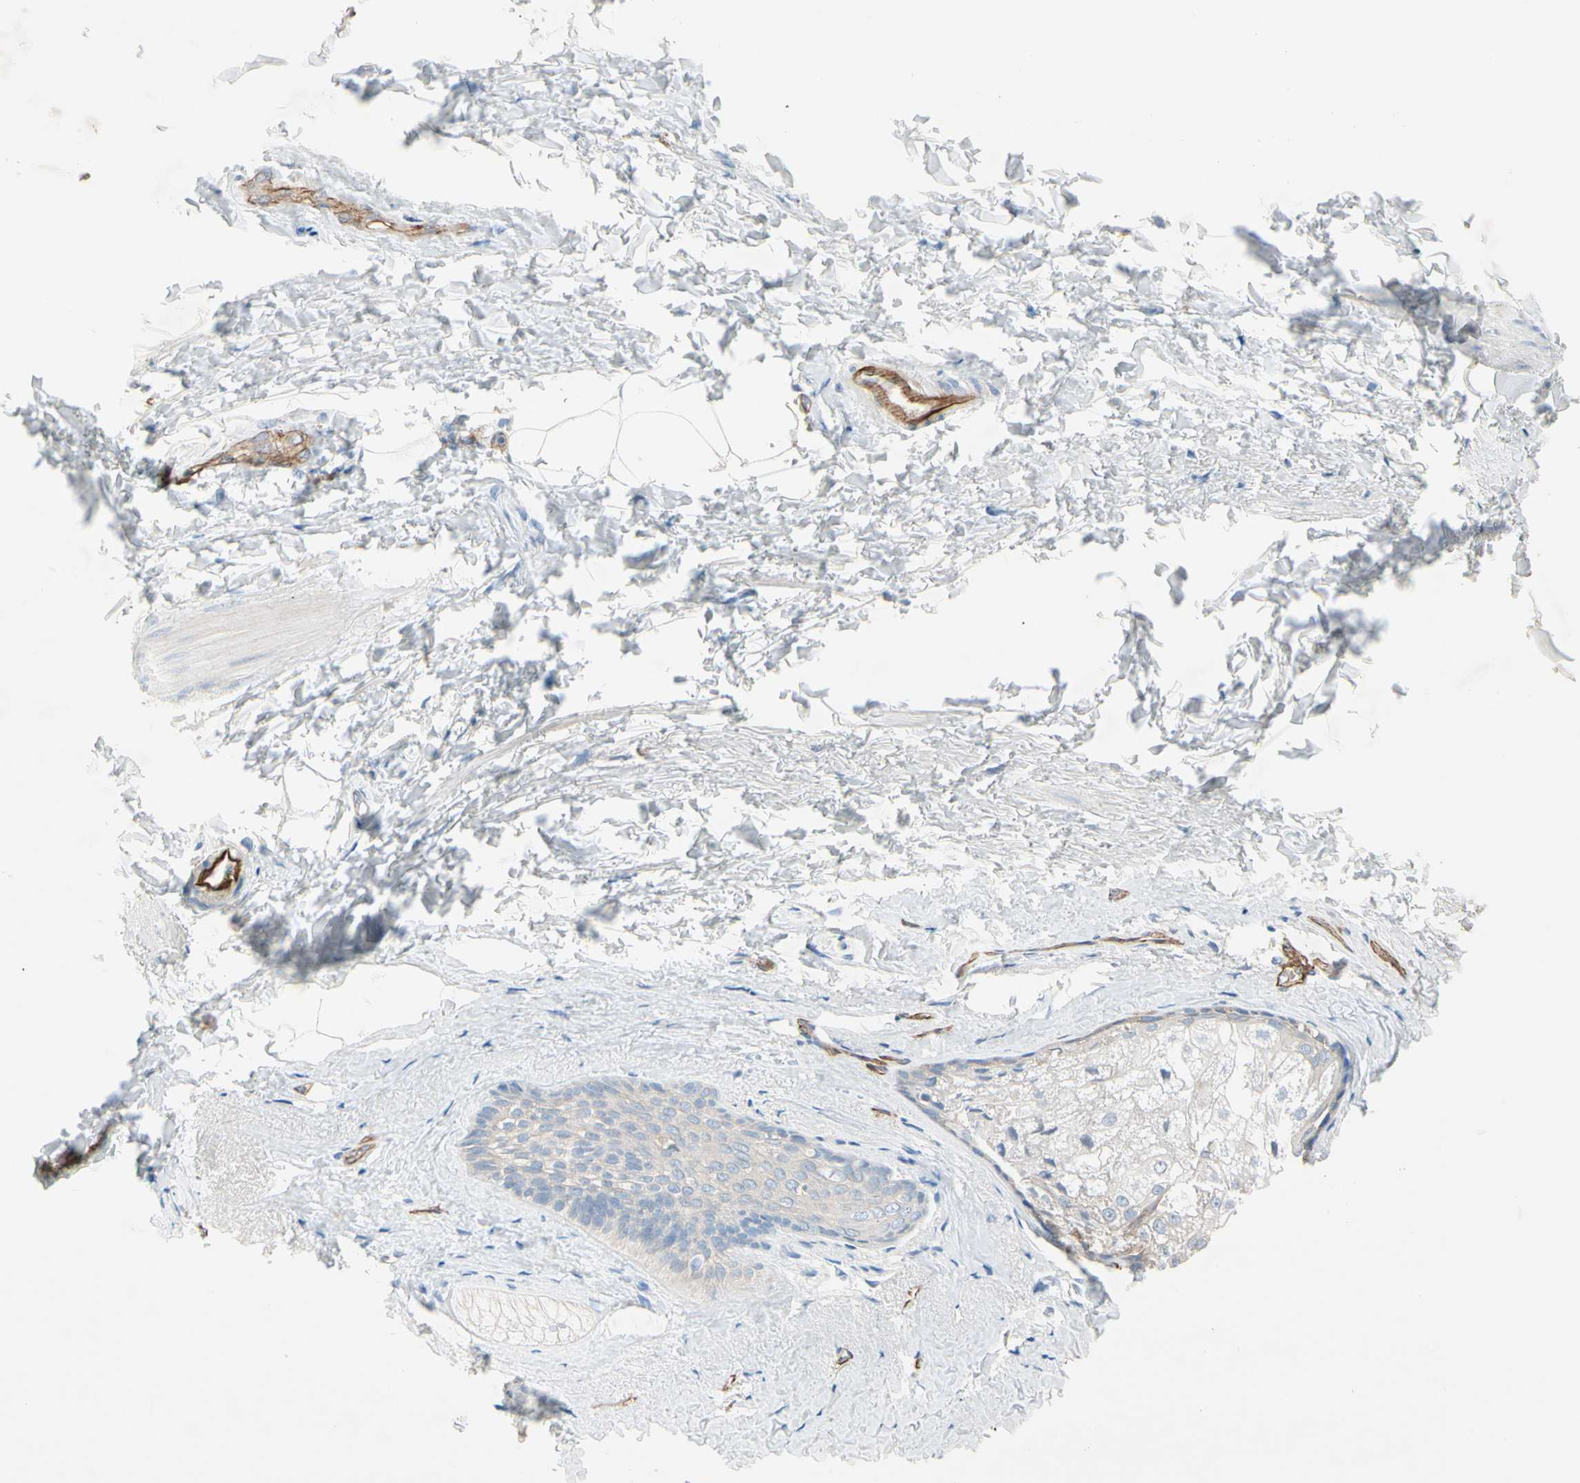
{"staining": {"intensity": "negative", "quantity": "none", "location": "none"}, "tissue": "skin", "cell_type": "Epidermal cells", "image_type": "normal", "snomed": [{"axis": "morphology", "description": "Normal tissue, NOS"}, {"axis": "topography", "description": "Anal"}], "caption": "Immunohistochemistry of benign skin displays no staining in epidermal cells.", "gene": "CD93", "patient": {"sex": "male", "age": 69}}